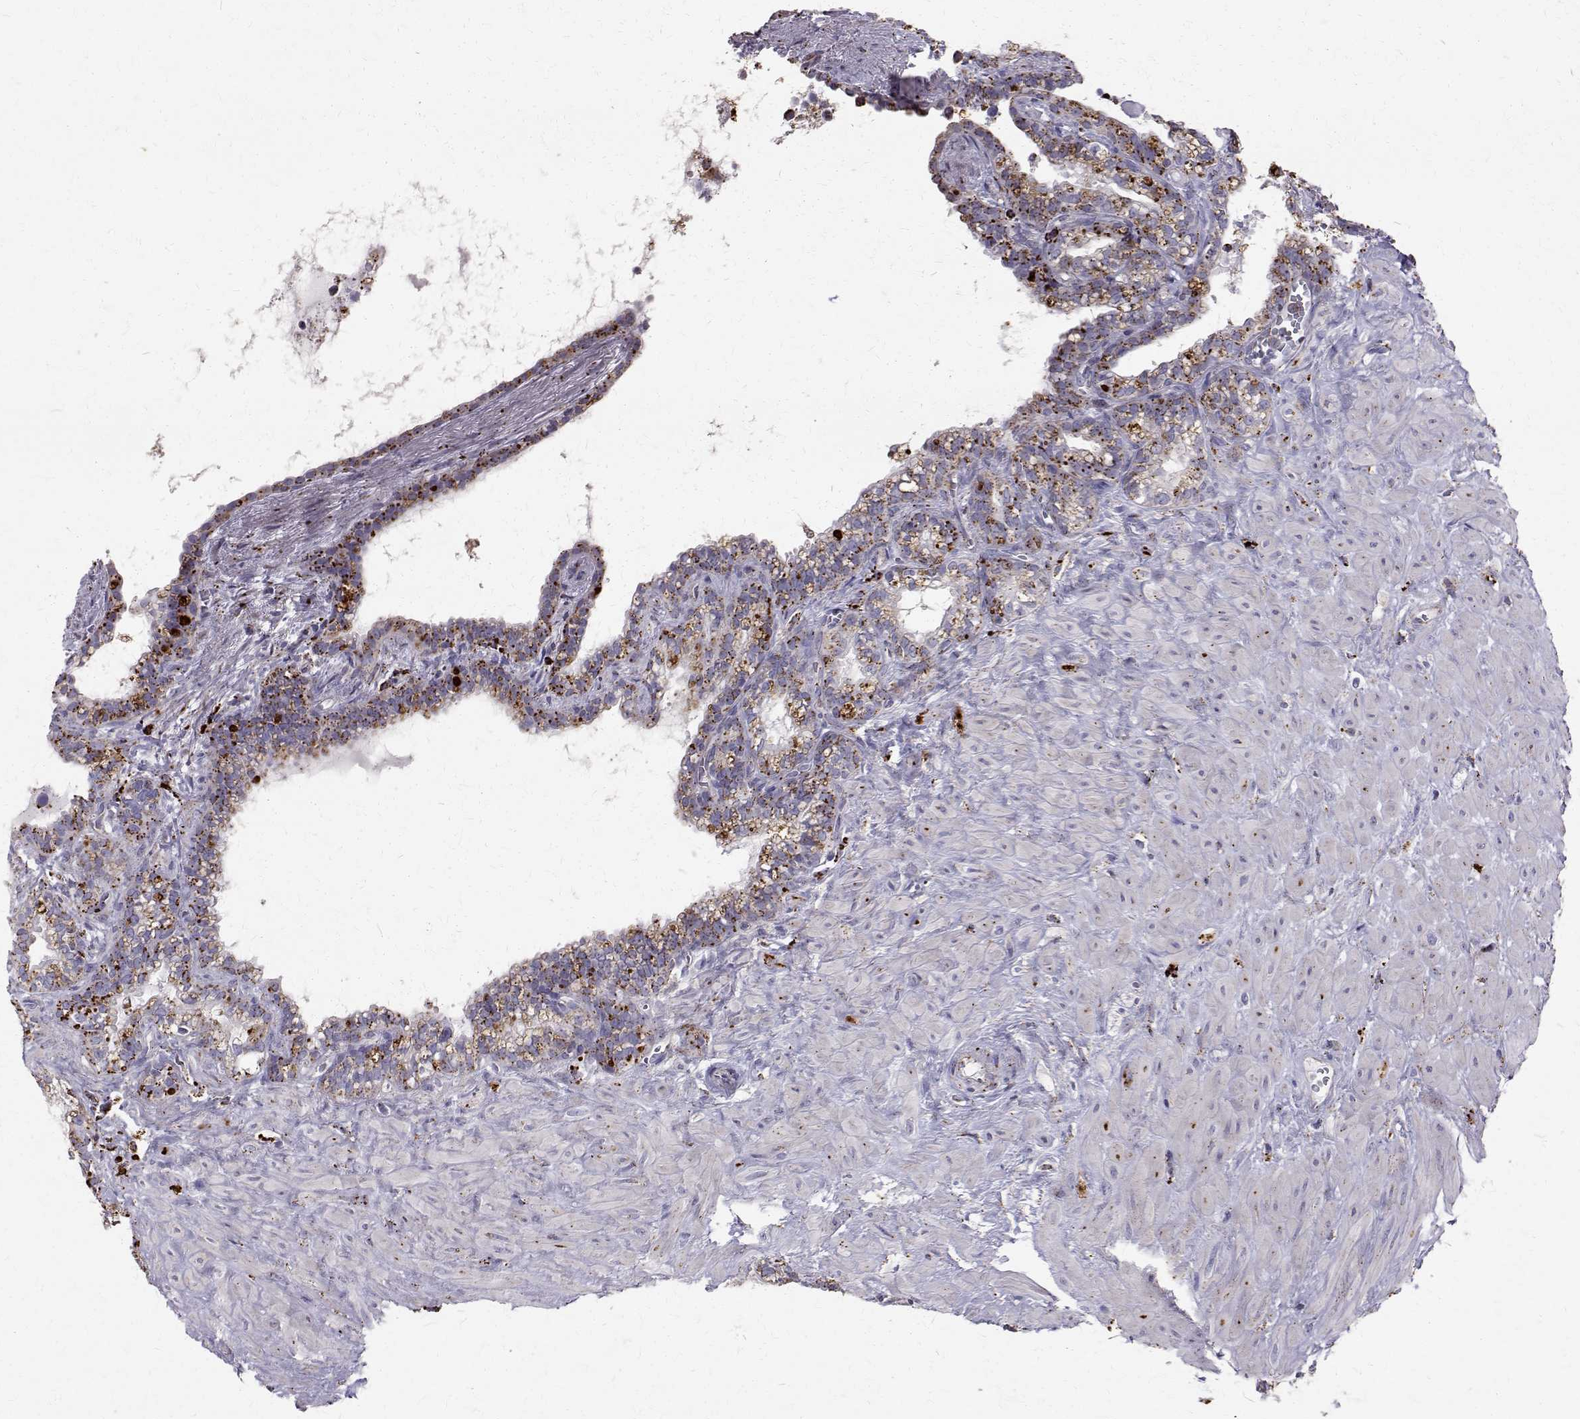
{"staining": {"intensity": "strong", "quantity": "25%-75%", "location": "cytoplasmic/membranous"}, "tissue": "seminal vesicle", "cell_type": "Glandular cells", "image_type": "normal", "snomed": [{"axis": "morphology", "description": "Normal tissue, NOS"}, {"axis": "topography", "description": "Seminal veicle"}], "caption": "This micrograph demonstrates normal seminal vesicle stained with IHC to label a protein in brown. The cytoplasmic/membranous of glandular cells show strong positivity for the protein. Nuclei are counter-stained blue.", "gene": "TPP1", "patient": {"sex": "male", "age": 76}}